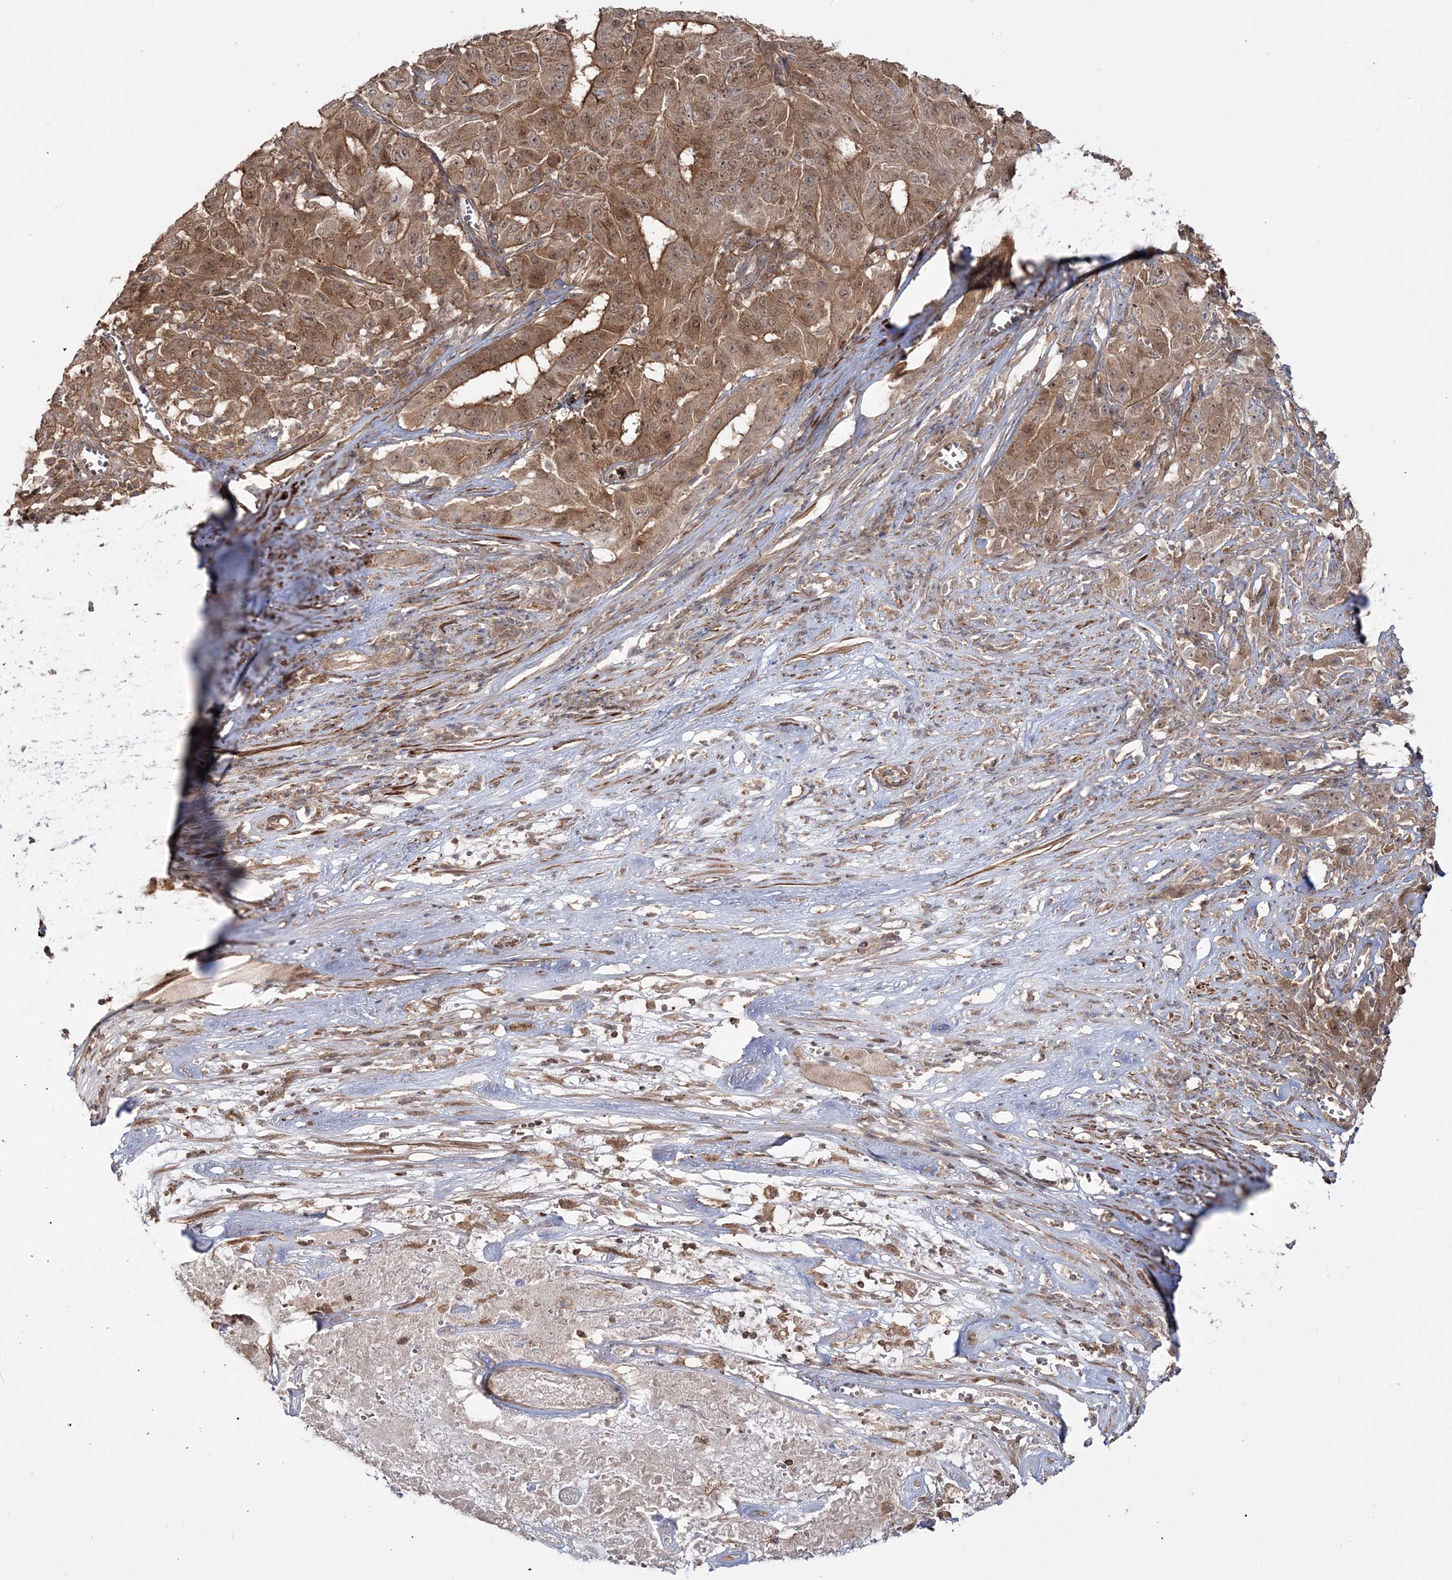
{"staining": {"intensity": "moderate", "quantity": ">75%", "location": "cytoplasmic/membranous"}, "tissue": "pancreatic cancer", "cell_type": "Tumor cells", "image_type": "cancer", "snomed": [{"axis": "morphology", "description": "Adenocarcinoma, NOS"}, {"axis": "topography", "description": "Pancreas"}], "caption": "This is a histology image of IHC staining of pancreatic cancer (adenocarcinoma), which shows moderate positivity in the cytoplasmic/membranous of tumor cells.", "gene": "MOCS2", "patient": {"sex": "male", "age": 63}}